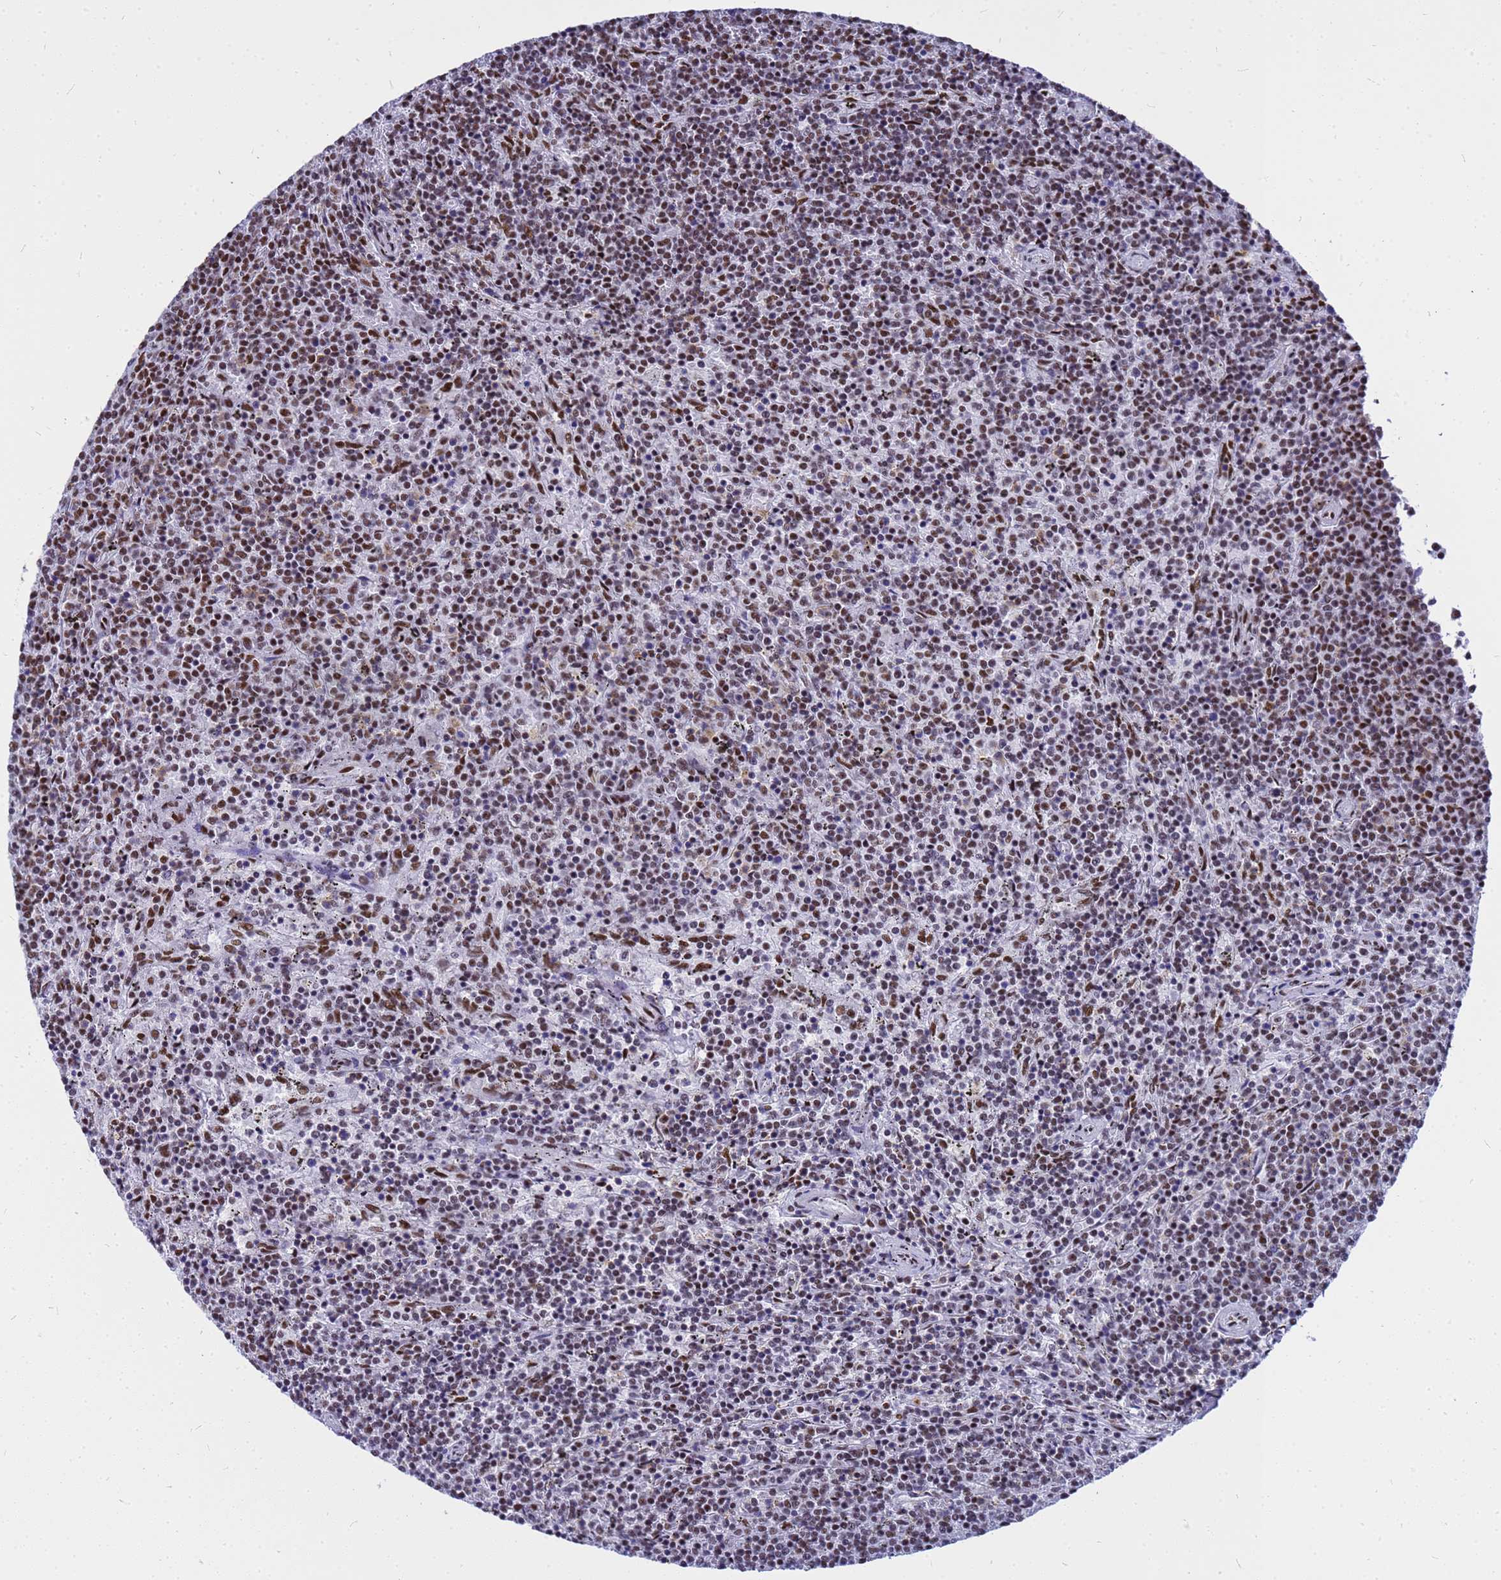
{"staining": {"intensity": "moderate", "quantity": "25%-75%", "location": "nuclear"}, "tissue": "lymphoma", "cell_type": "Tumor cells", "image_type": "cancer", "snomed": [{"axis": "morphology", "description": "Malignant lymphoma, non-Hodgkin's type, Low grade"}, {"axis": "topography", "description": "Spleen"}], "caption": "Immunohistochemical staining of human low-grade malignant lymphoma, non-Hodgkin's type displays moderate nuclear protein staining in about 25%-75% of tumor cells.", "gene": "SART3", "patient": {"sex": "female", "age": 50}}